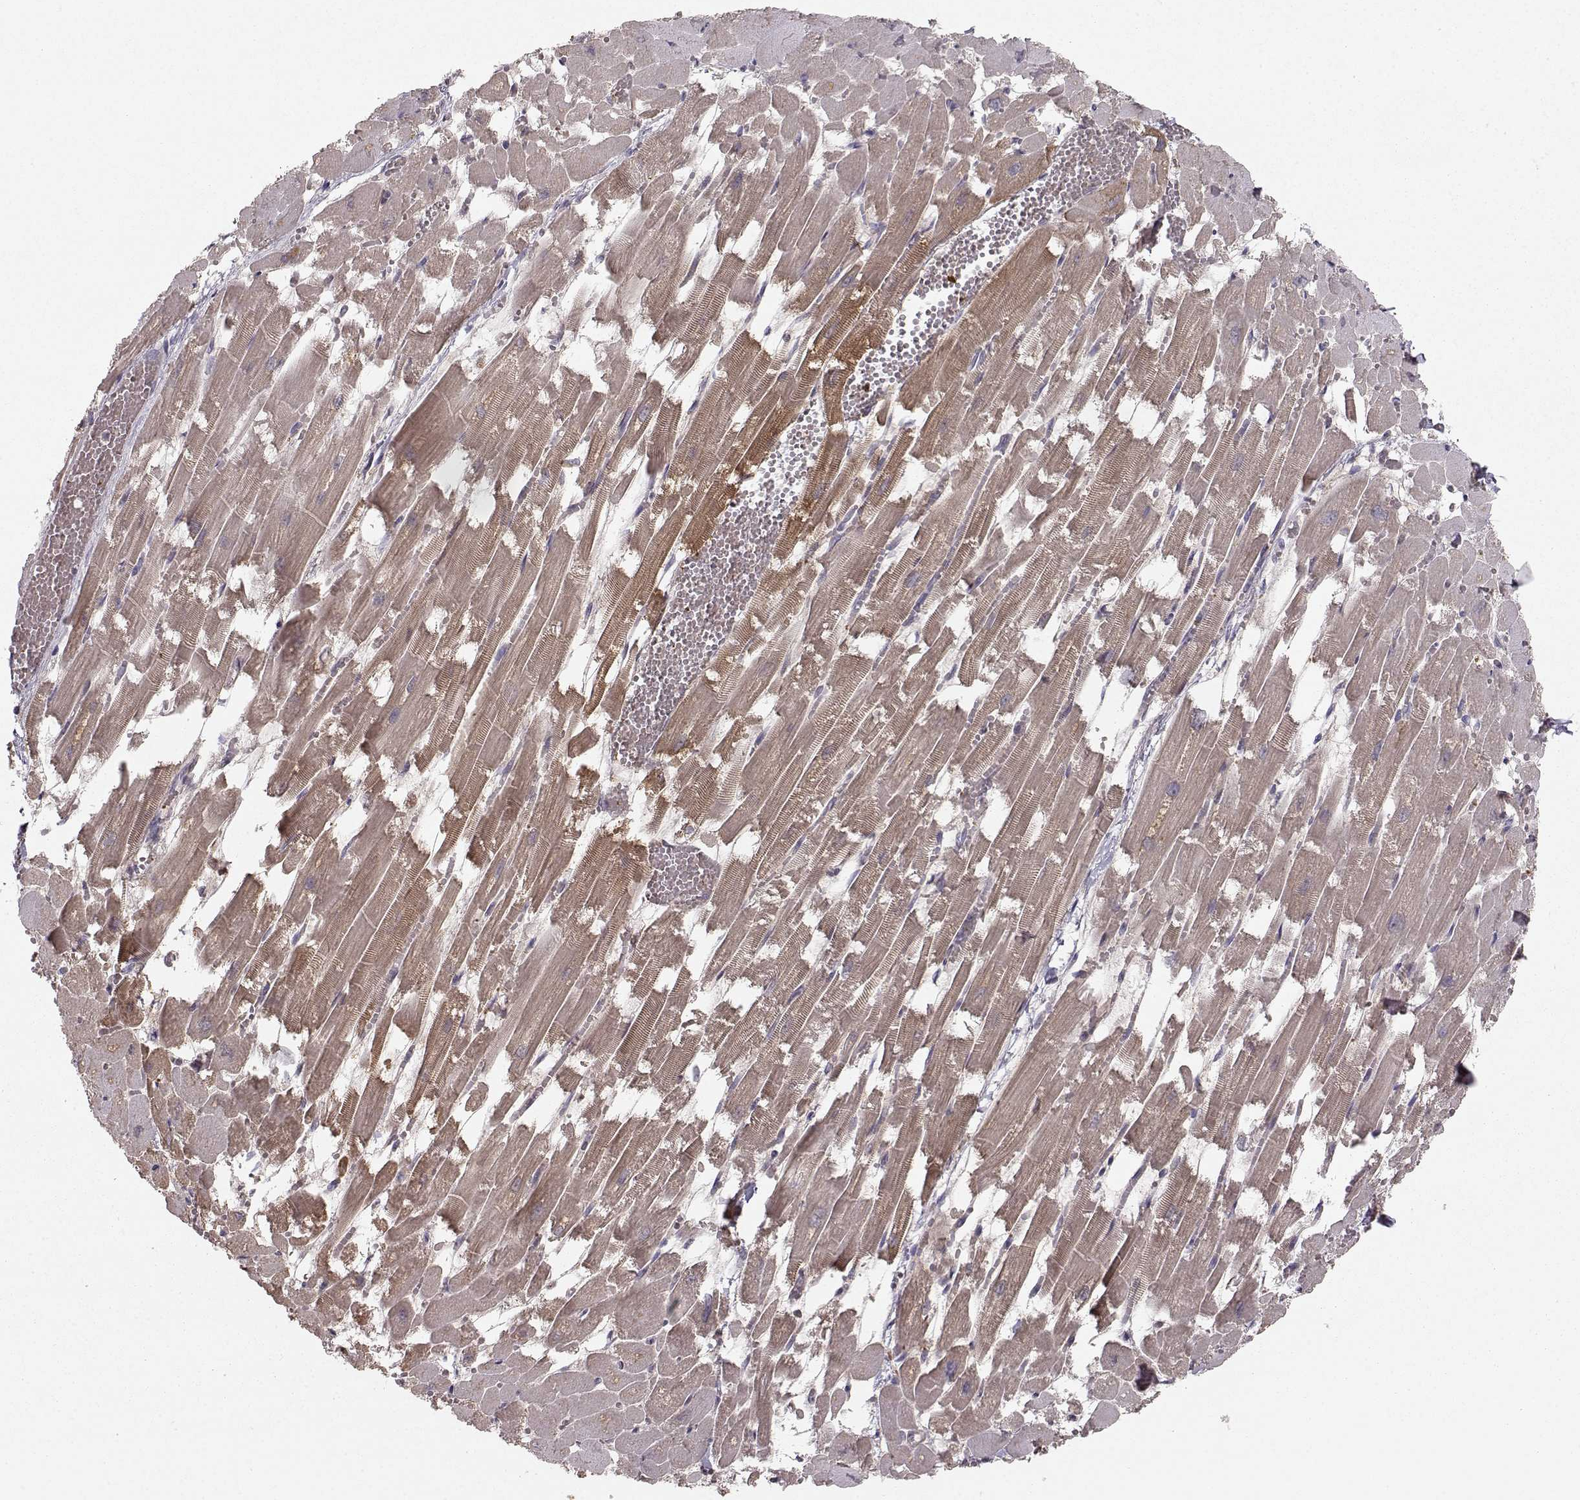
{"staining": {"intensity": "moderate", "quantity": "<25%", "location": "cytoplasmic/membranous"}, "tissue": "heart muscle", "cell_type": "Cardiomyocytes", "image_type": "normal", "snomed": [{"axis": "morphology", "description": "Normal tissue, NOS"}, {"axis": "topography", "description": "Heart"}], "caption": "This is an image of immunohistochemistry staining of normal heart muscle, which shows moderate positivity in the cytoplasmic/membranous of cardiomyocytes.", "gene": "WNT6", "patient": {"sex": "female", "age": 52}}